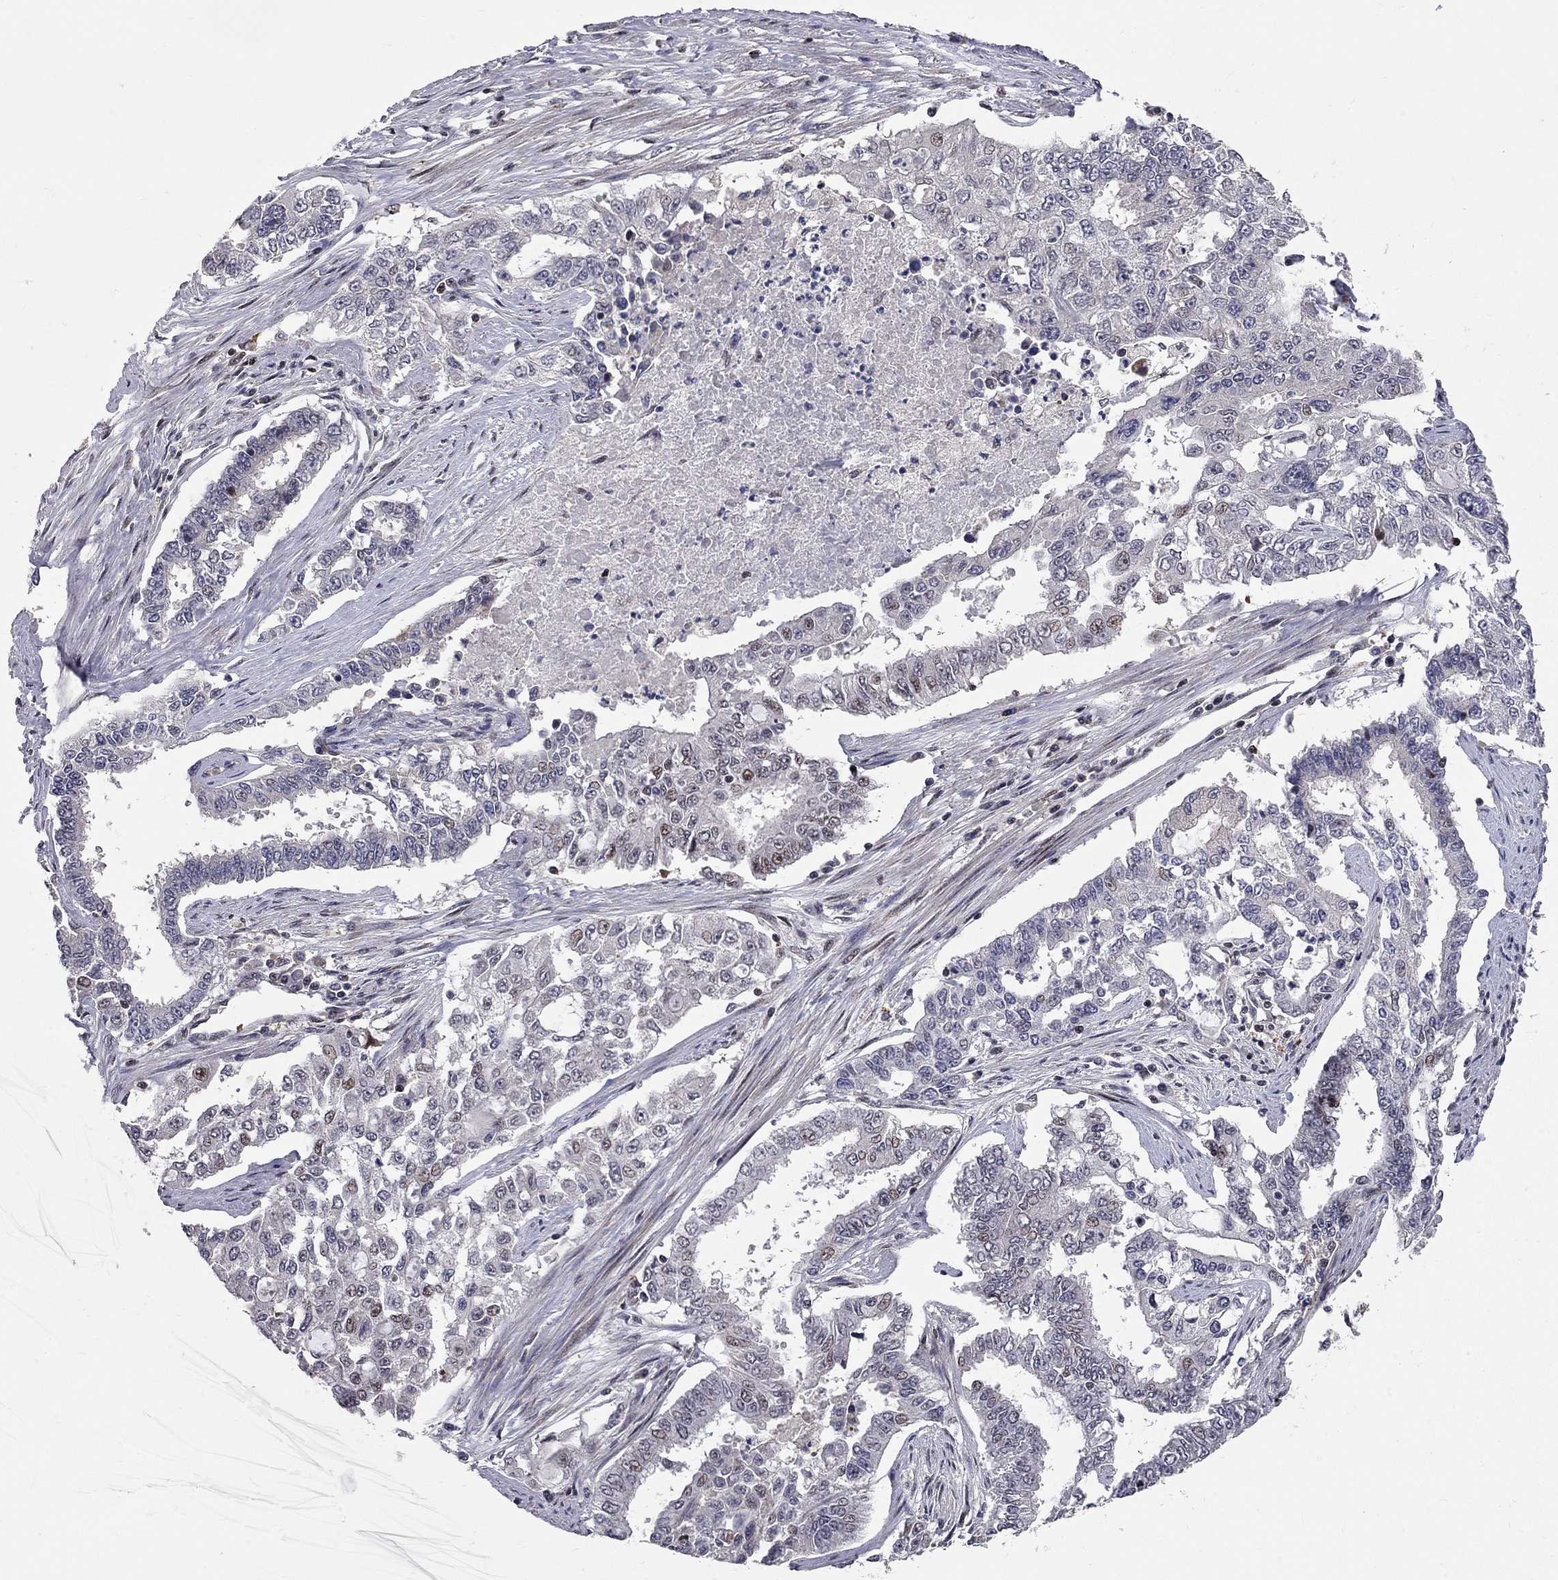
{"staining": {"intensity": "weak", "quantity": "<25%", "location": "nuclear"}, "tissue": "endometrial cancer", "cell_type": "Tumor cells", "image_type": "cancer", "snomed": [{"axis": "morphology", "description": "Adenocarcinoma, NOS"}, {"axis": "topography", "description": "Uterus"}], "caption": "Micrograph shows no protein positivity in tumor cells of endometrial cancer (adenocarcinoma) tissue.", "gene": "HDAC3", "patient": {"sex": "female", "age": 59}}